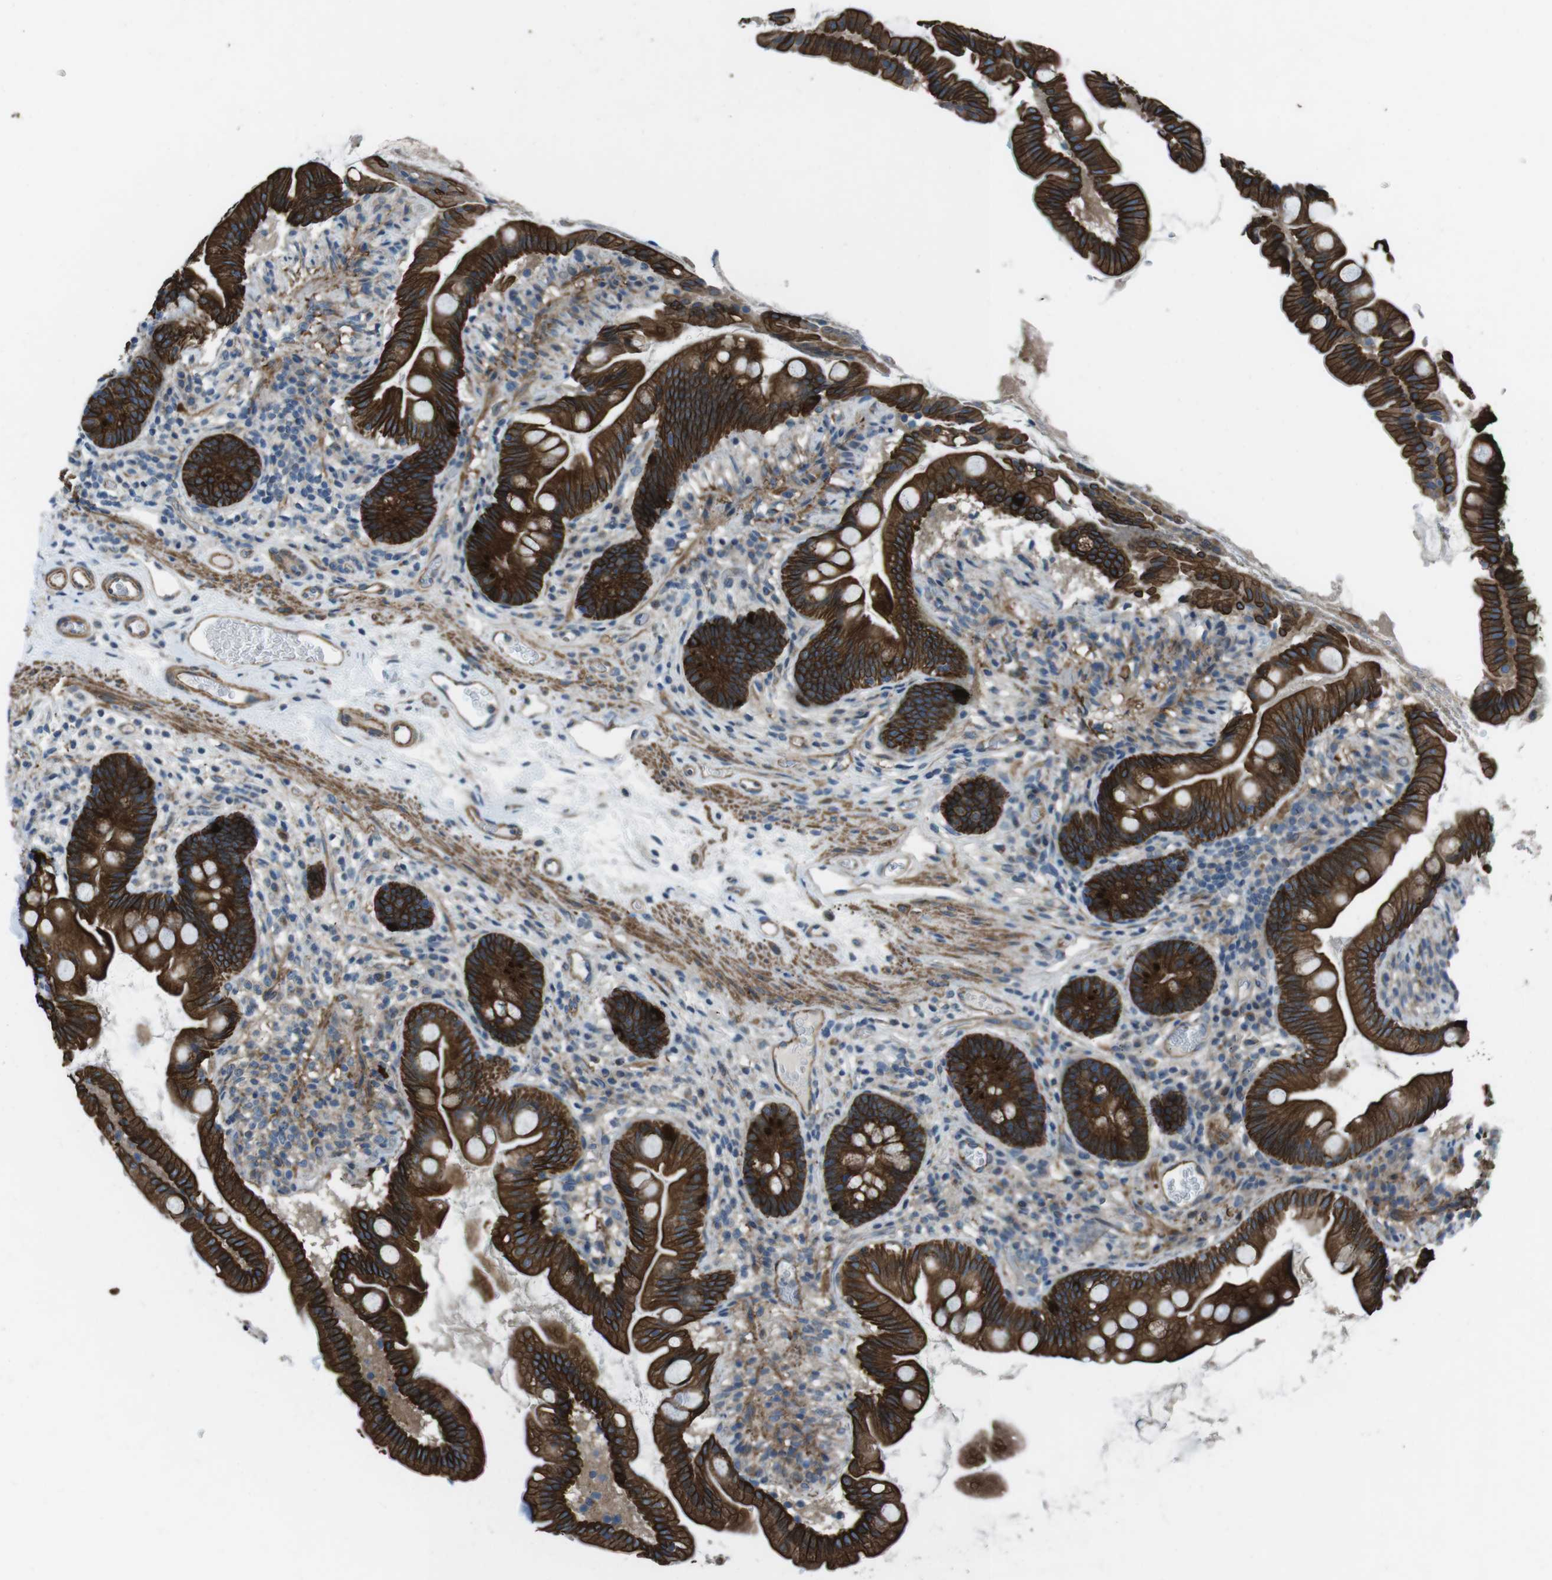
{"staining": {"intensity": "strong", "quantity": ">75%", "location": "cytoplasmic/membranous"}, "tissue": "small intestine", "cell_type": "Glandular cells", "image_type": "normal", "snomed": [{"axis": "morphology", "description": "Normal tissue, NOS"}, {"axis": "topography", "description": "Small intestine"}], "caption": "Glandular cells show high levels of strong cytoplasmic/membranous expression in about >75% of cells in normal human small intestine.", "gene": "FAM174B", "patient": {"sex": "female", "age": 56}}